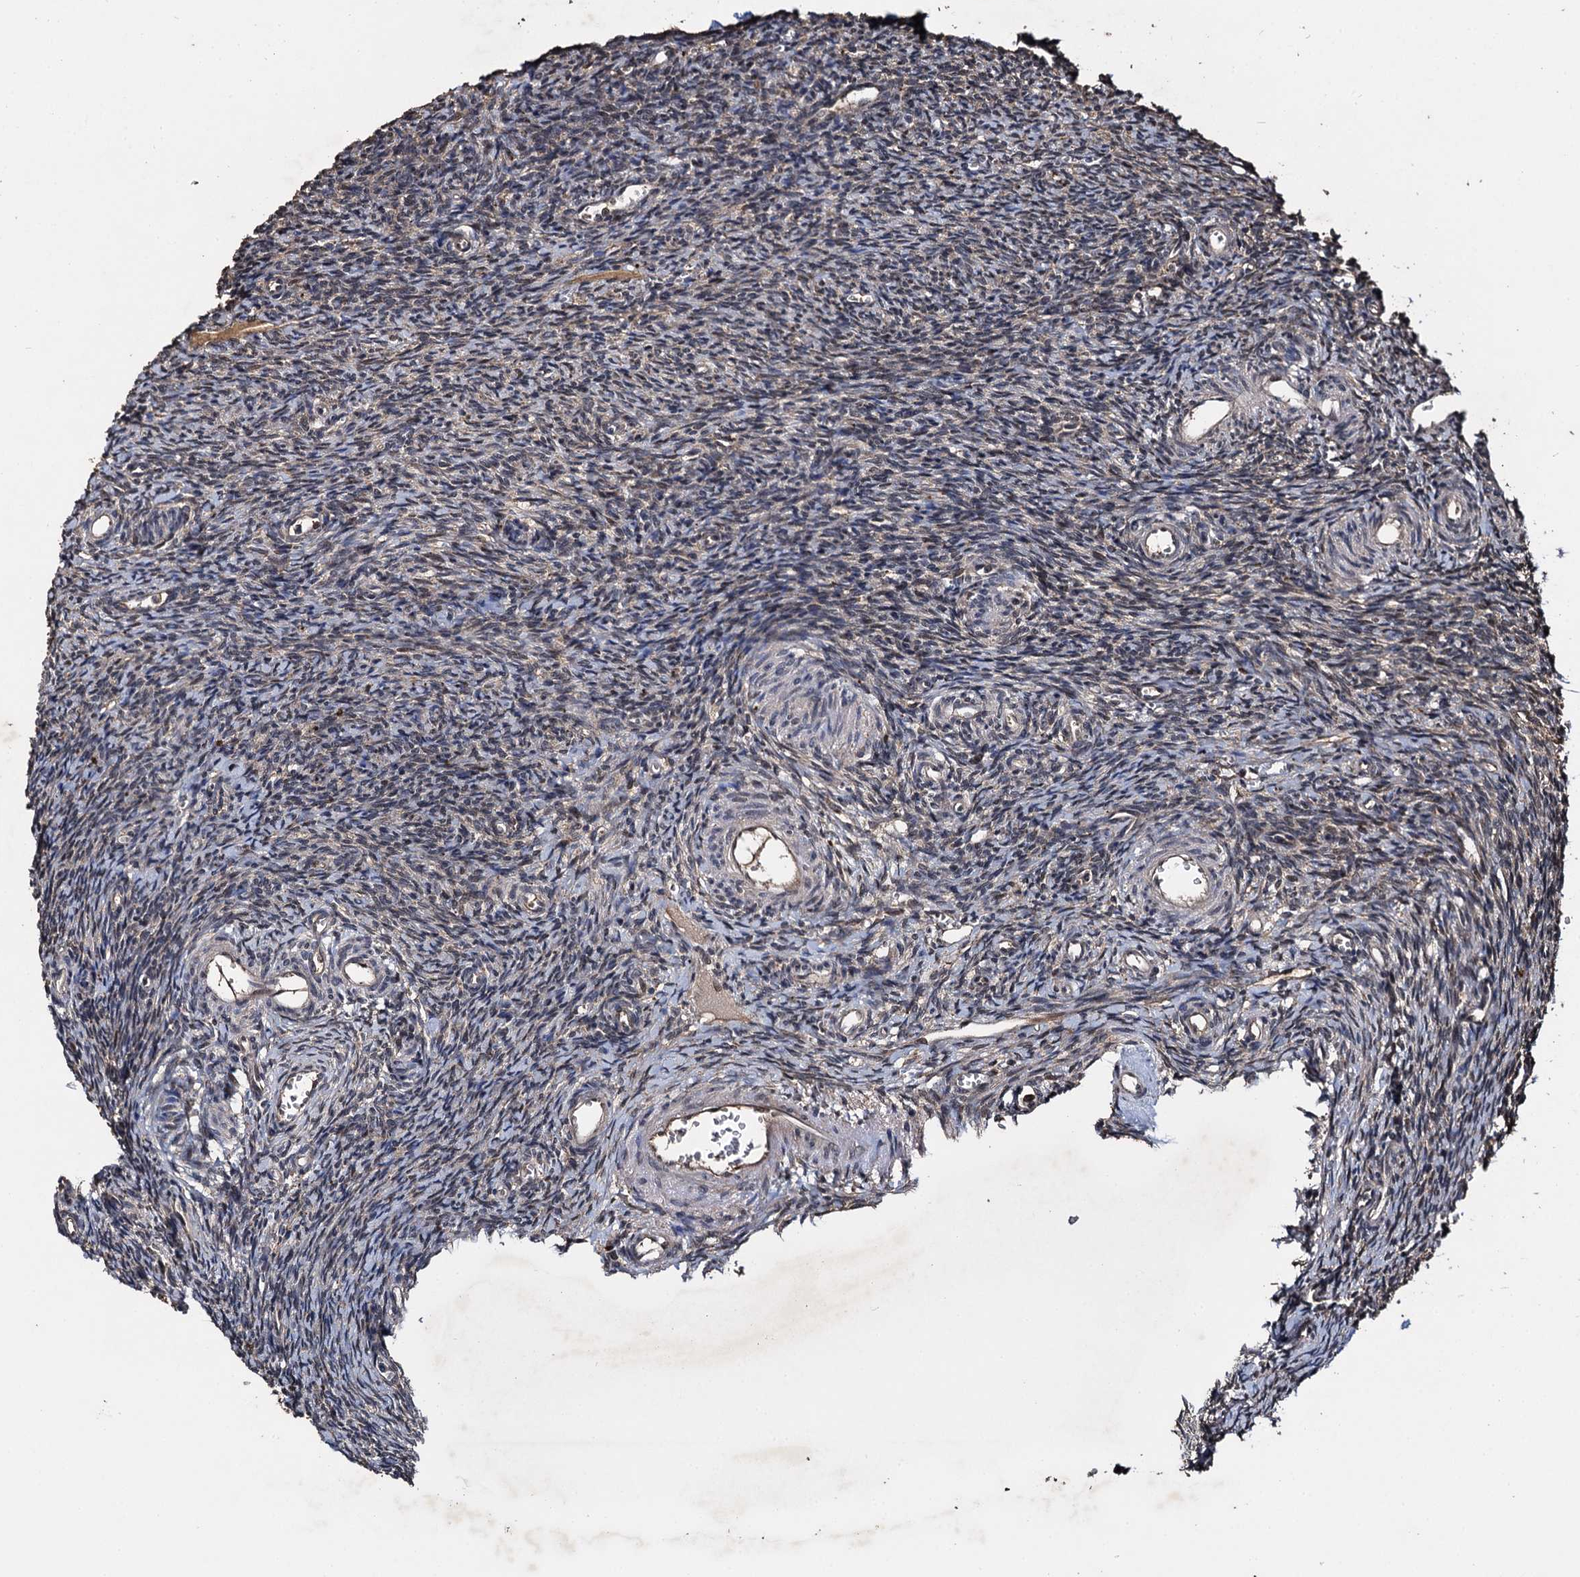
{"staining": {"intensity": "weak", "quantity": "<25%", "location": "cytoplasmic/membranous"}, "tissue": "ovary", "cell_type": "Ovarian stroma cells", "image_type": "normal", "snomed": [{"axis": "morphology", "description": "Normal tissue, NOS"}, {"axis": "topography", "description": "Ovary"}], "caption": "Immunohistochemical staining of normal human ovary exhibits no significant staining in ovarian stroma cells. Nuclei are stained in blue.", "gene": "SLC46A3", "patient": {"sex": "female", "age": 39}}